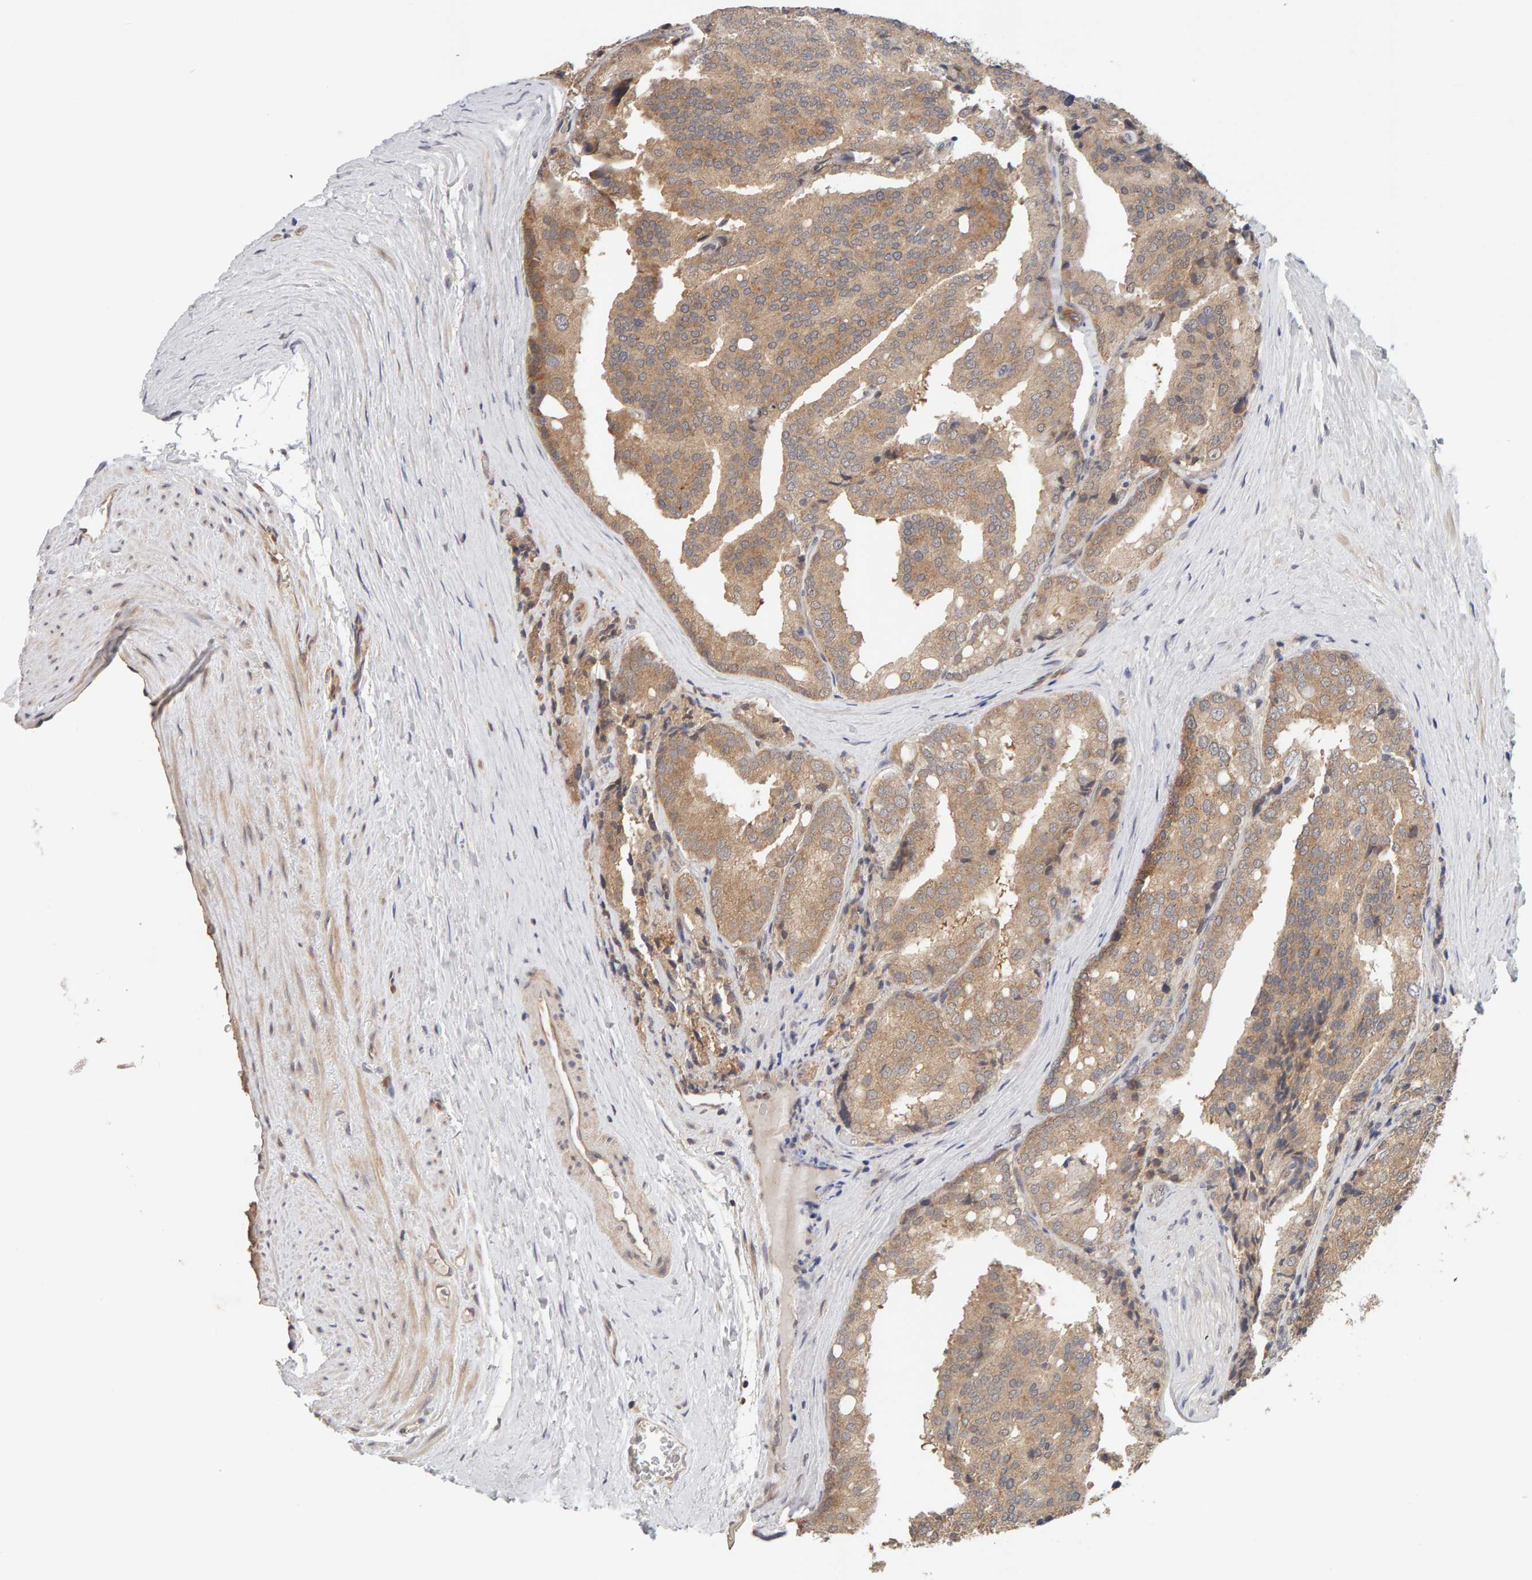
{"staining": {"intensity": "weak", "quantity": ">75%", "location": "cytoplasmic/membranous"}, "tissue": "prostate cancer", "cell_type": "Tumor cells", "image_type": "cancer", "snomed": [{"axis": "morphology", "description": "Adenocarcinoma, High grade"}, {"axis": "topography", "description": "Prostate"}], "caption": "Prostate cancer (high-grade adenocarcinoma) stained for a protein (brown) displays weak cytoplasmic/membranous positive positivity in approximately >75% of tumor cells.", "gene": "DNAJC7", "patient": {"sex": "male", "age": 50}}